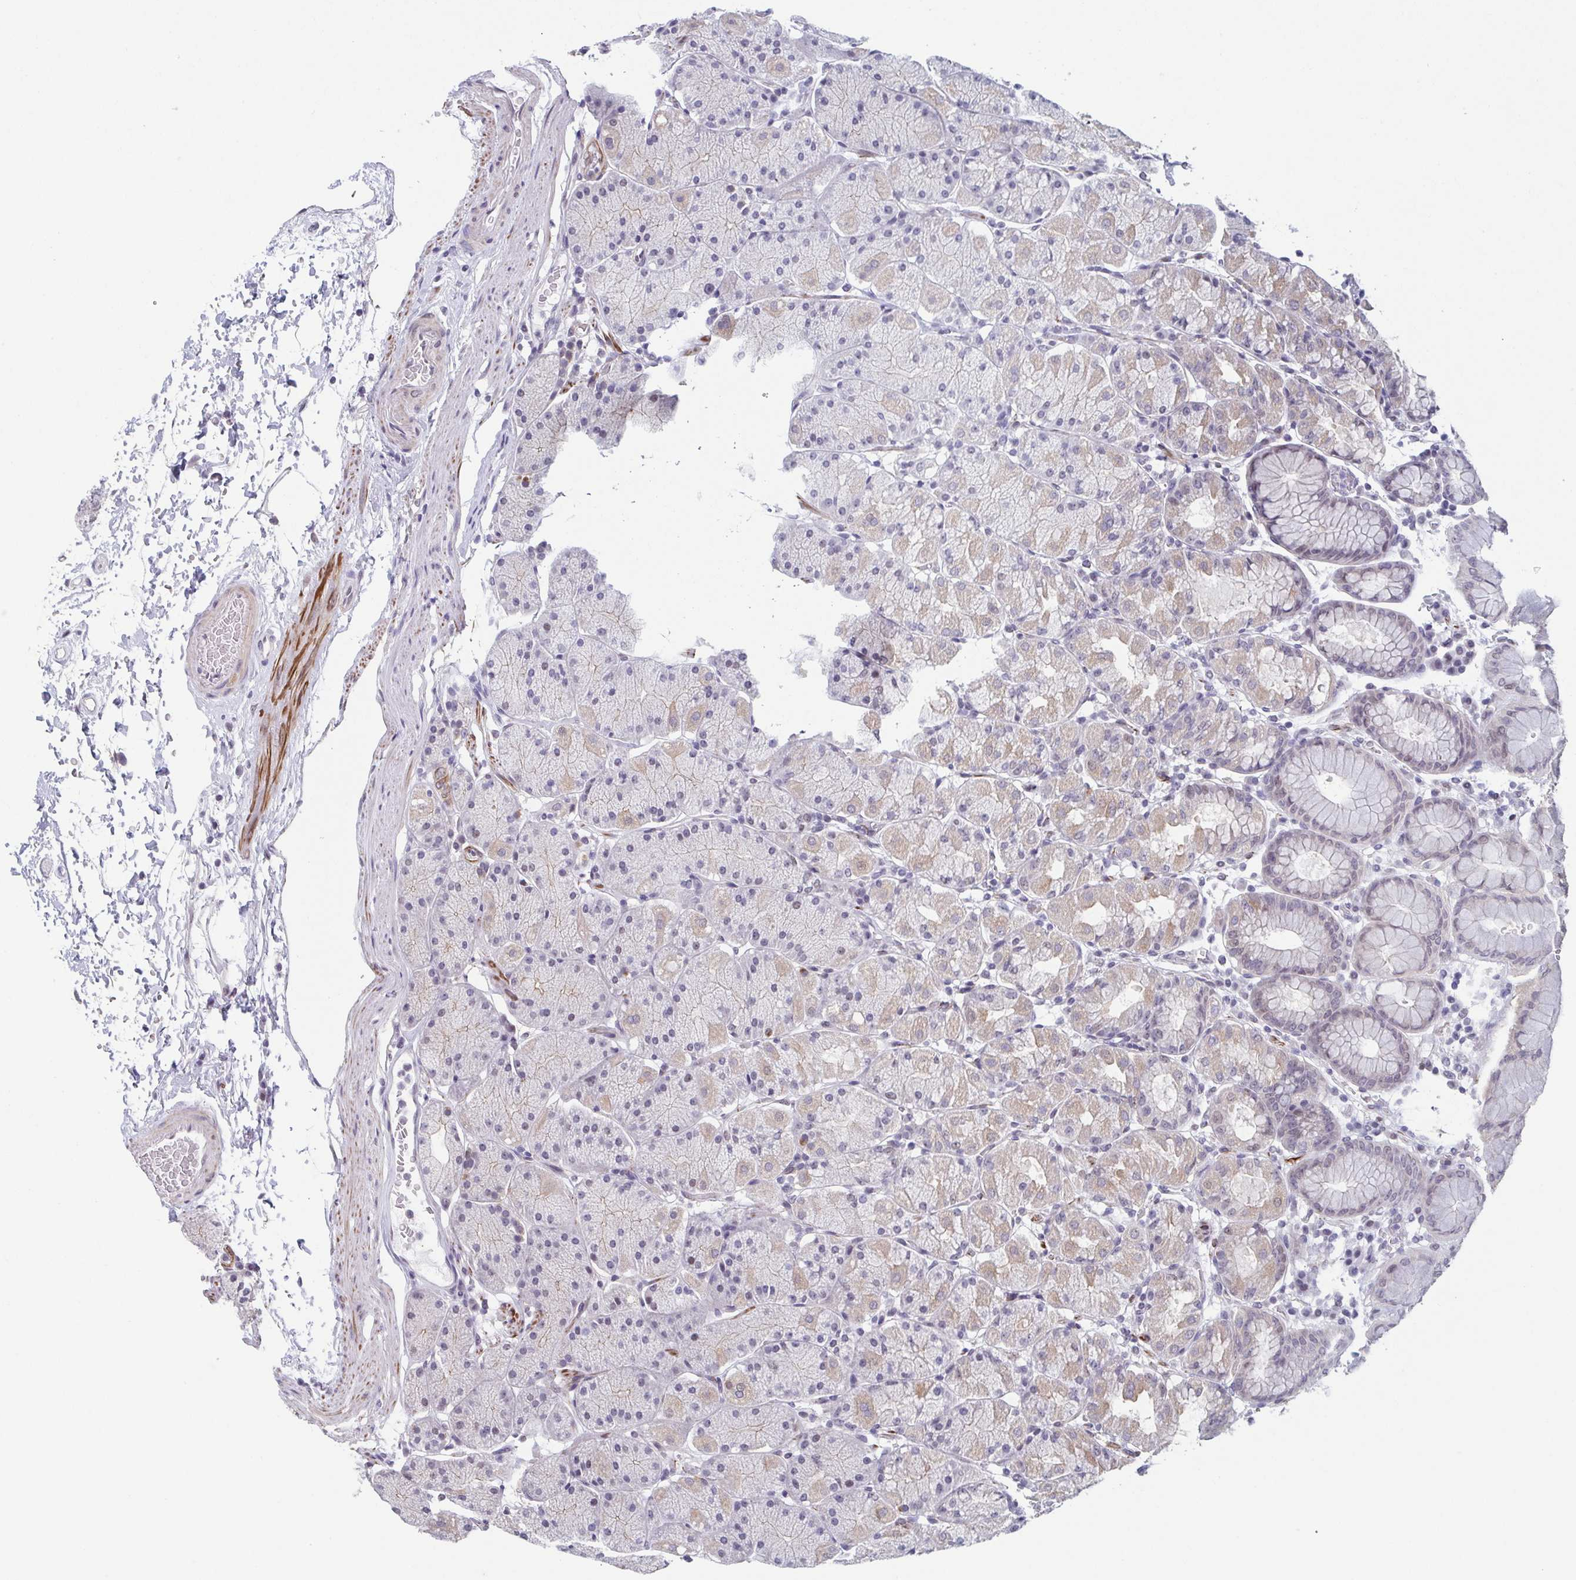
{"staining": {"intensity": "weak", "quantity": "25%-75%", "location": "cytoplasmic/membranous"}, "tissue": "stomach", "cell_type": "Glandular cells", "image_type": "normal", "snomed": [{"axis": "morphology", "description": "Normal tissue, NOS"}, {"axis": "topography", "description": "Stomach, upper"}, {"axis": "topography", "description": "Stomach"}], "caption": "Glandular cells demonstrate low levels of weak cytoplasmic/membranous staining in about 25%-75% of cells in benign human stomach.", "gene": "TMEM92", "patient": {"sex": "male", "age": 76}}